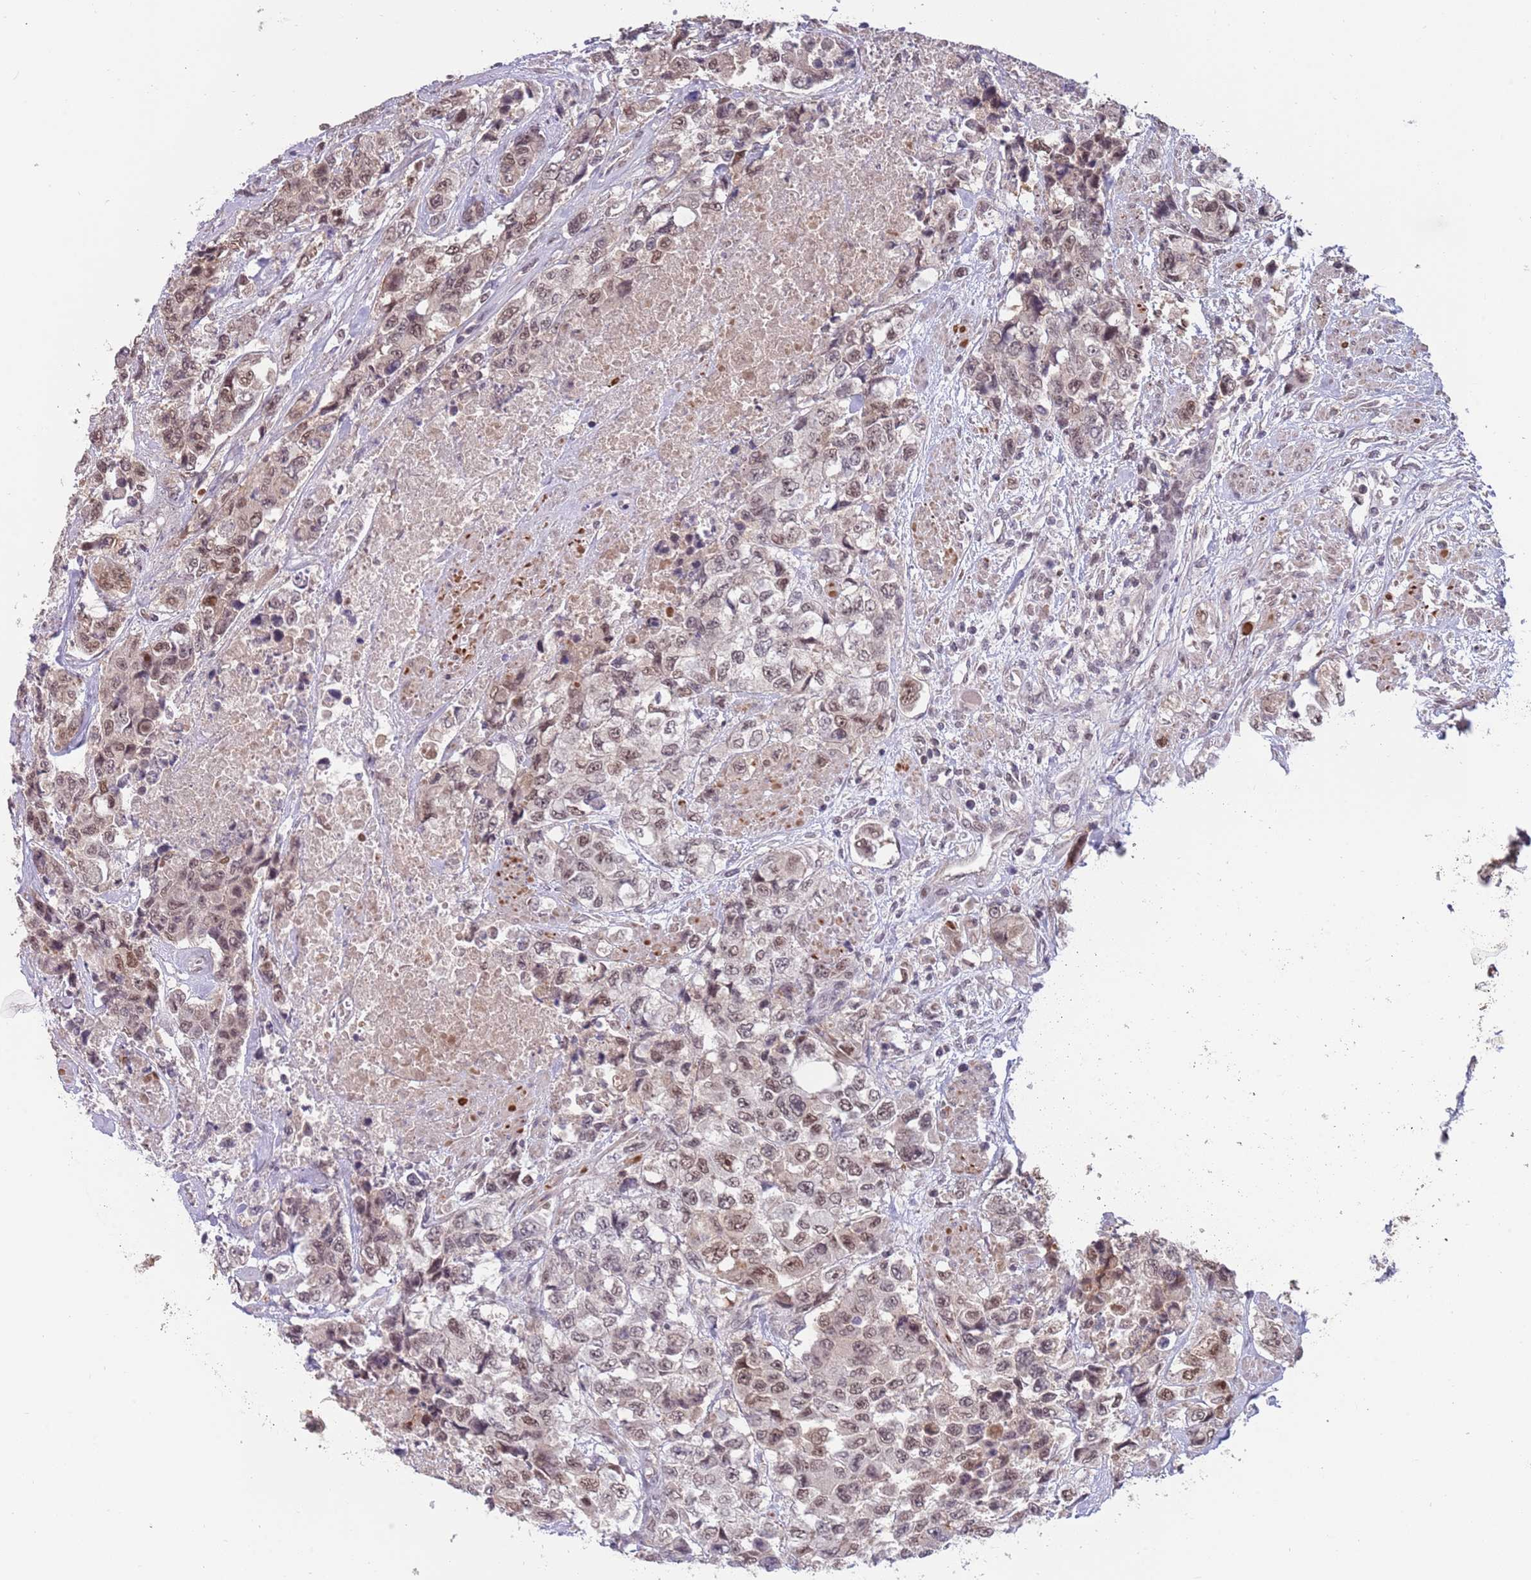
{"staining": {"intensity": "moderate", "quantity": ">75%", "location": "nuclear"}, "tissue": "urothelial cancer", "cell_type": "Tumor cells", "image_type": "cancer", "snomed": [{"axis": "morphology", "description": "Urothelial carcinoma, High grade"}, {"axis": "topography", "description": "Urinary bladder"}], "caption": "Brown immunohistochemical staining in urothelial cancer displays moderate nuclear staining in approximately >75% of tumor cells.", "gene": "ZBTB7A", "patient": {"sex": "female", "age": 78}}